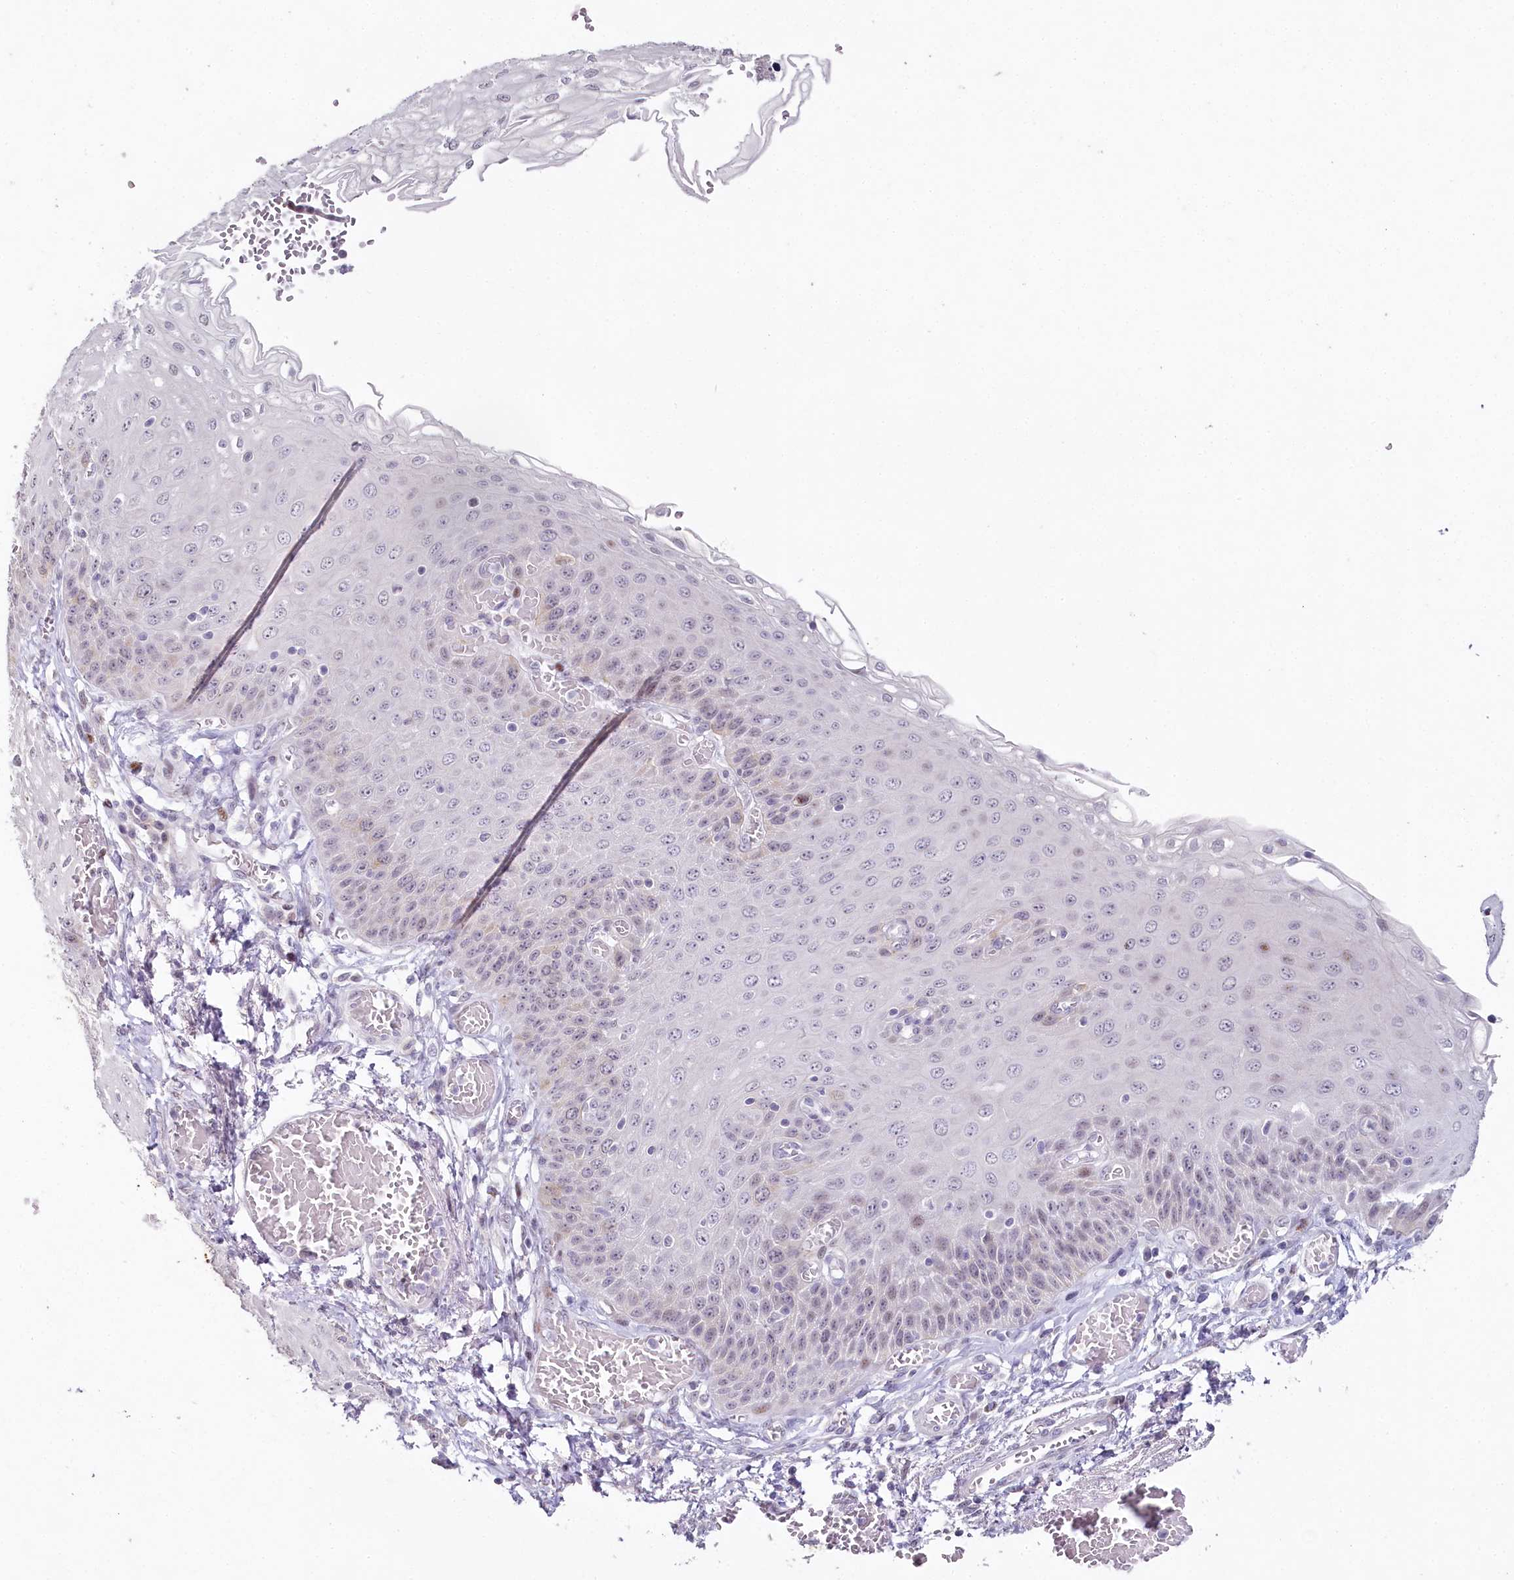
{"staining": {"intensity": "moderate", "quantity": "<25%", "location": "nuclear"}, "tissue": "esophagus", "cell_type": "Squamous epithelial cells", "image_type": "normal", "snomed": [{"axis": "morphology", "description": "Normal tissue, NOS"}, {"axis": "topography", "description": "Esophagus"}], "caption": "A low amount of moderate nuclear staining is present in about <25% of squamous epithelial cells in normal esophagus.", "gene": "HPD", "patient": {"sex": "male", "age": 81}}